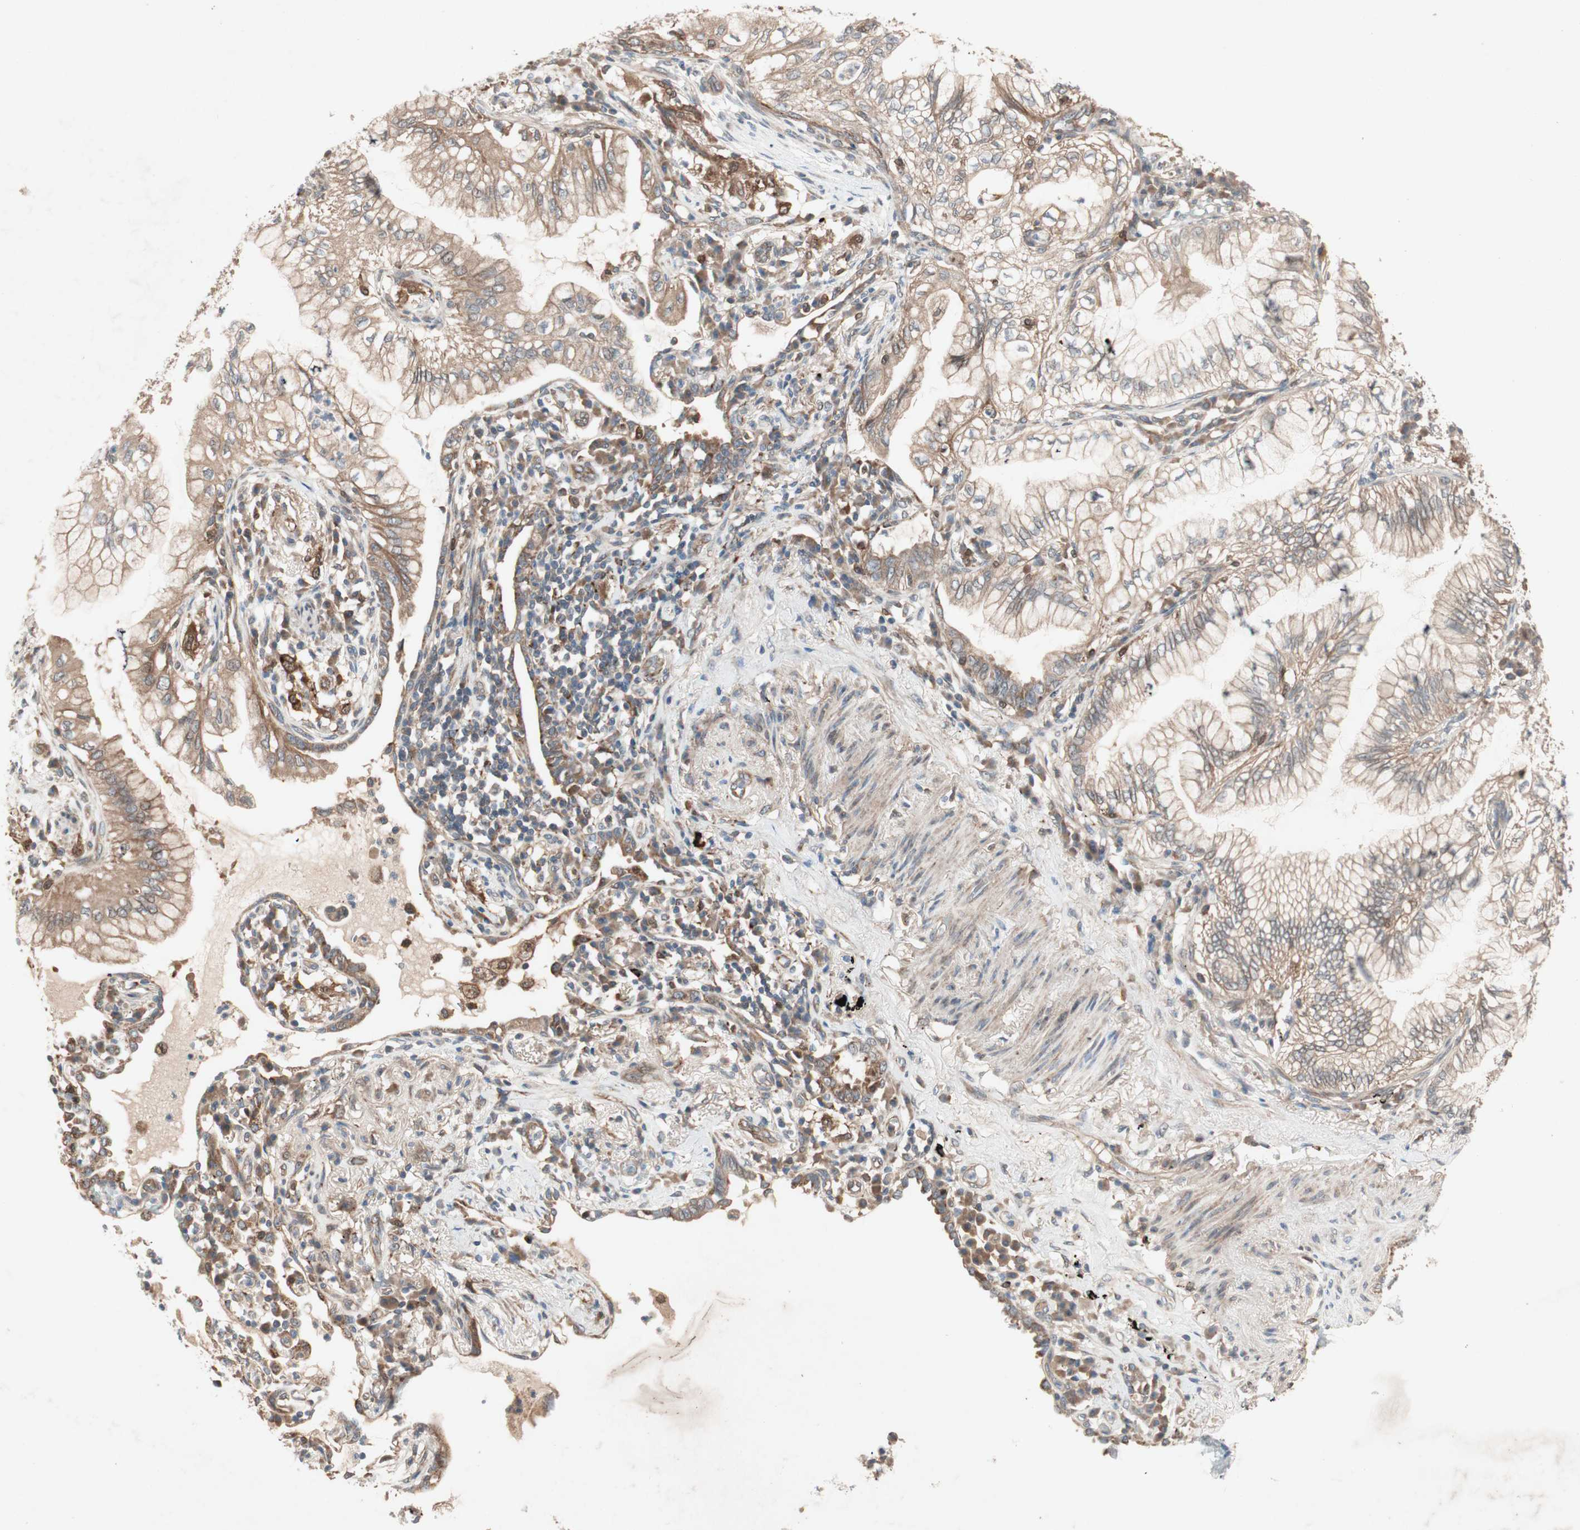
{"staining": {"intensity": "moderate", "quantity": "25%-75%", "location": "cytoplasmic/membranous"}, "tissue": "lung cancer", "cell_type": "Tumor cells", "image_type": "cancer", "snomed": [{"axis": "morphology", "description": "Adenocarcinoma, NOS"}, {"axis": "topography", "description": "Lung"}], "caption": "Immunohistochemistry (IHC) (DAB (3,3'-diaminobenzidine)) staining of human lung cancer (adenocarcinoma) shows moderate cytoplasmic/membranous protein expression in approximately 25%-75% of tumor cells. (DAB (3,3'-diaminobenzidine) = brown stain, brightfield microscopy at high magnification).", "gene": "SDSL", "patient": {"sex": "female", "age": 70}}